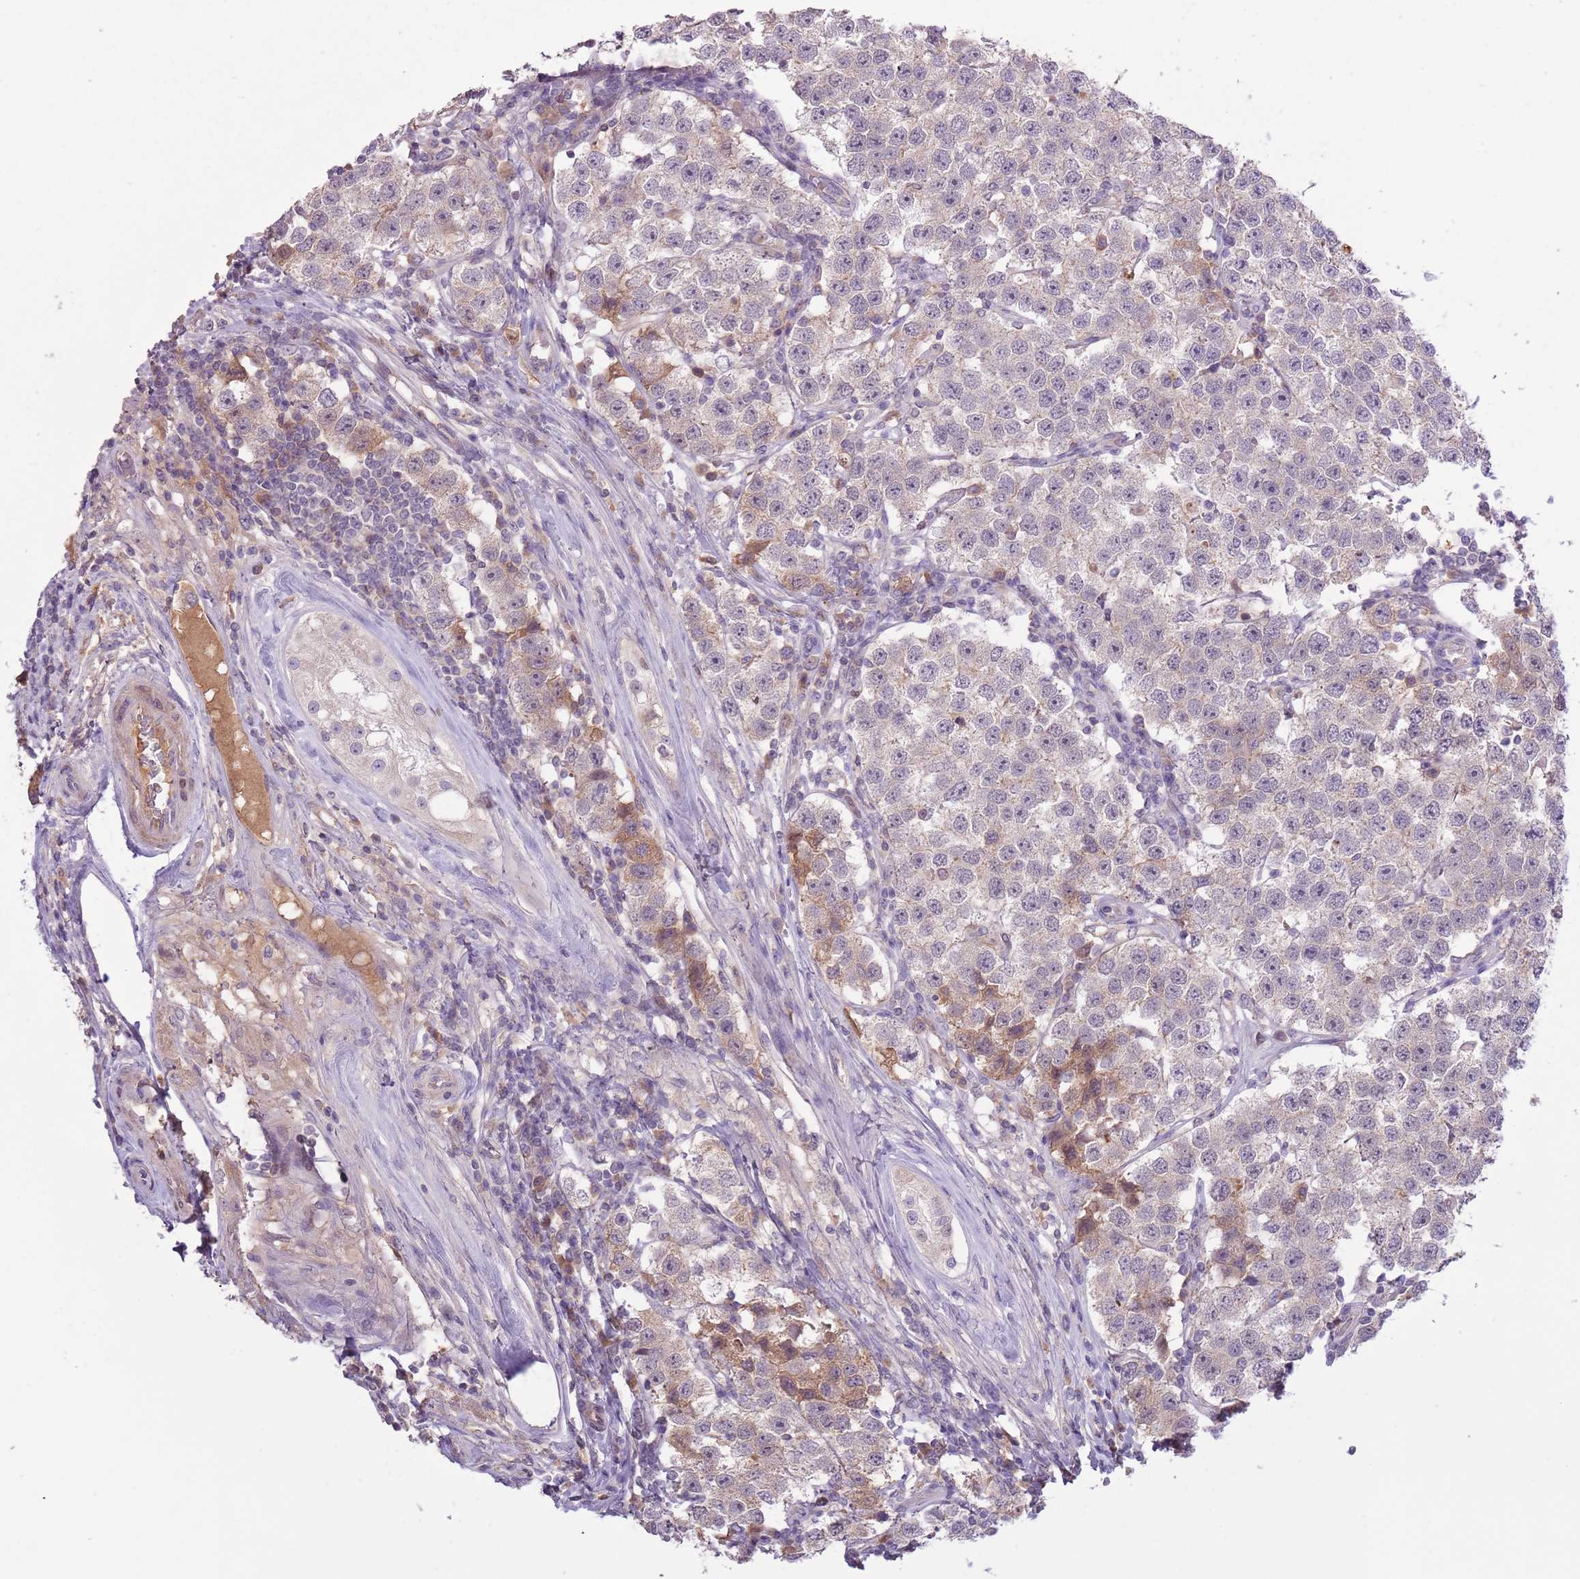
{"staining": {"intensity": "moderate", "quantity": "<25%", "location": "cytoplasmic/membranous"}, "tissue": "testis cancer", "cell_type": "Tumor cells", "image_type": "cancer", "snomed": [{"axis": "morphology", "description": "Seminoma, NOS"}, {"axis": "topography", "description": "Testis"}], "caption": "Brown immunohistochemical staining in seminoma (testis) exhibits moderate cytoplasmic/membranous staining in approximately <25% of tumor cells.", "gene": "SHROOM3", "patient": {"sex": "male", "age": 34}}